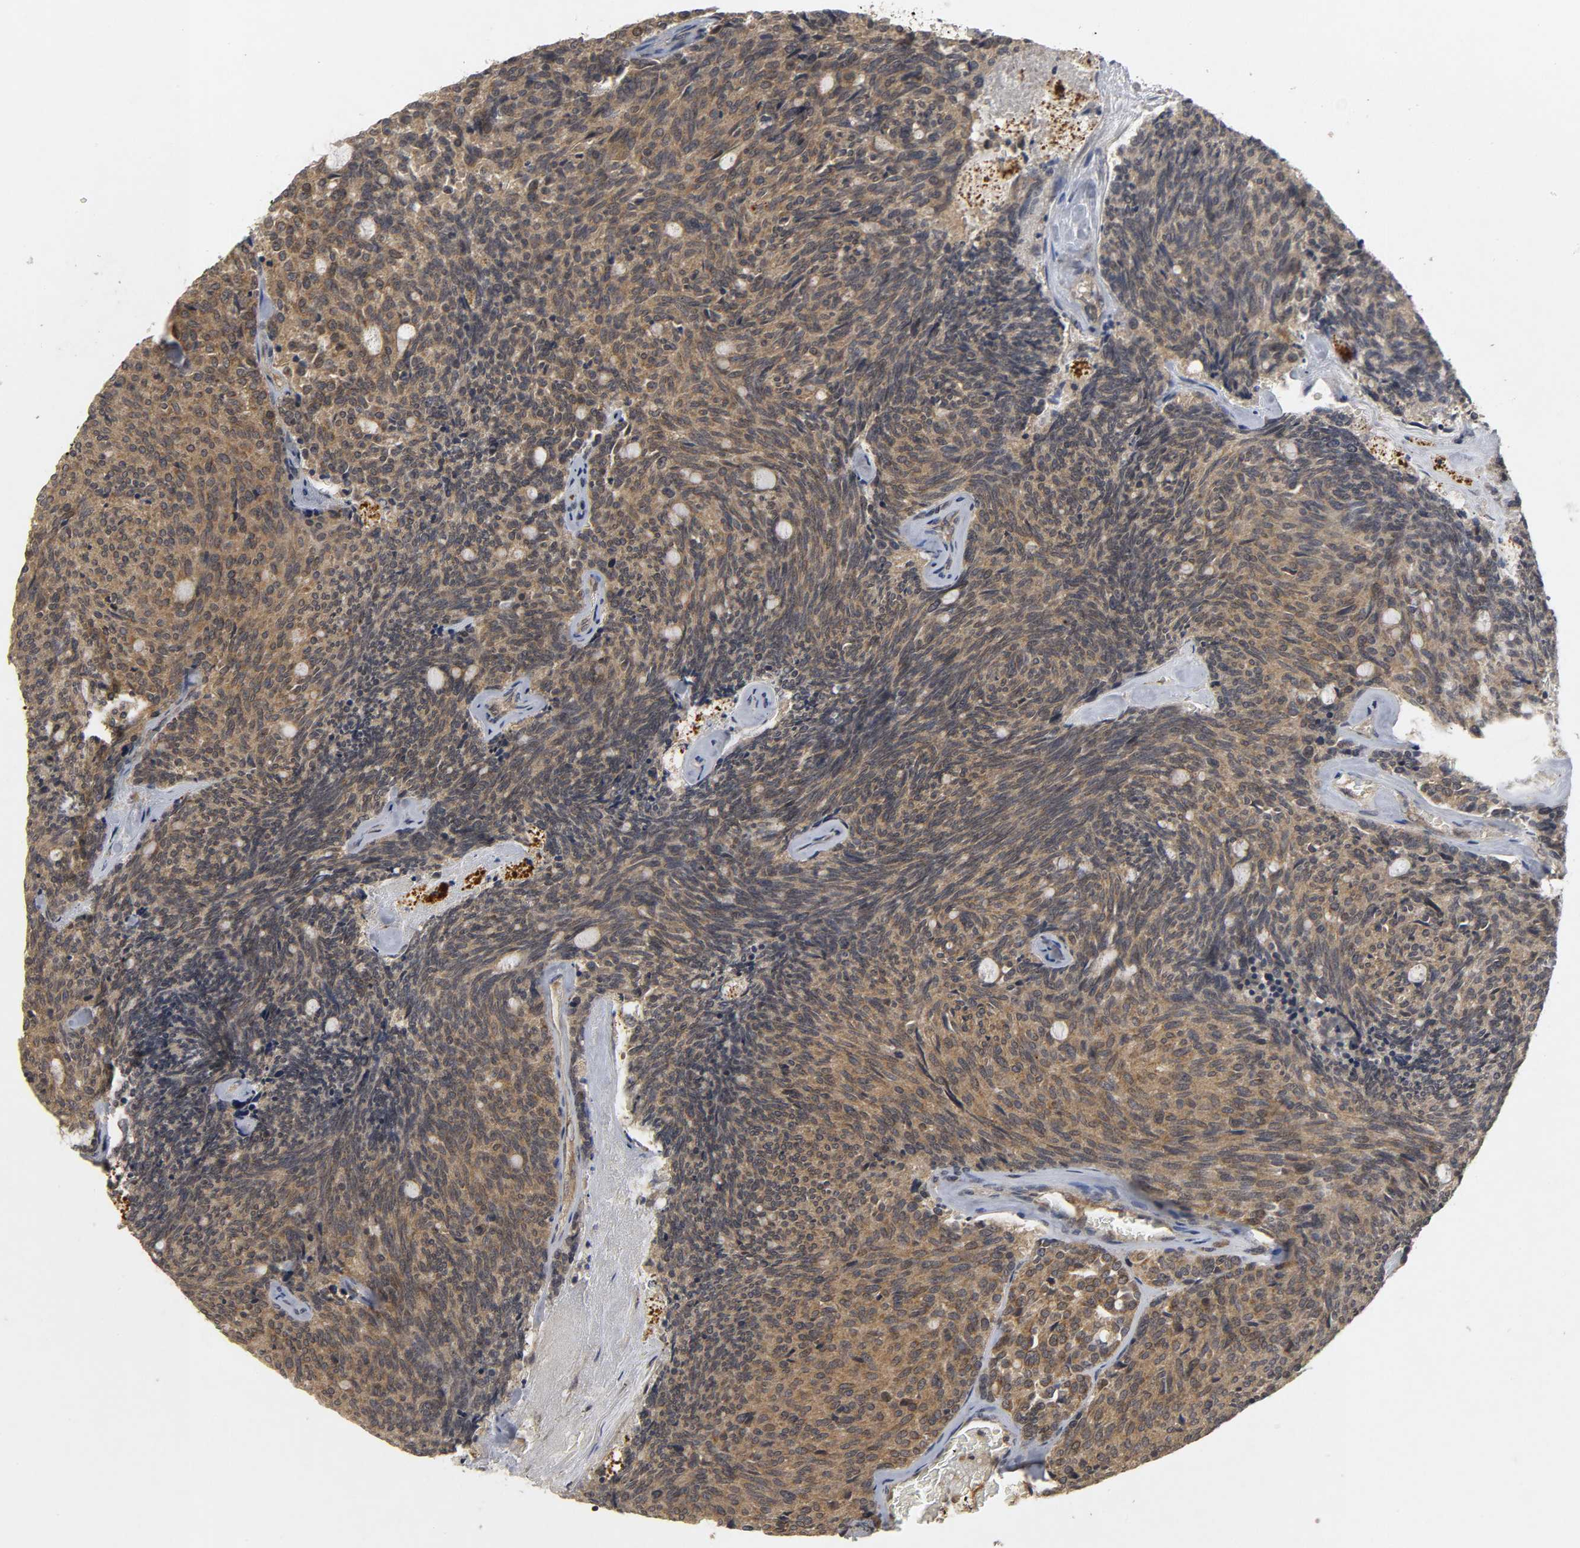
{"staining": {"intensity": "weak", "quantity": ">75%", "location": "cytoplasmic/membranous"}, "tissue": "carcinoid", "cell_type": "Tumor cells", "image_type": "cancer", "snomed": [{"axis": "morphology", "description": "Carcinoid, malignant, NOS"}, {"axis": "topography", "description": "Pancreas"}], "caption": "This photomicrograph reveals malignant carcinoid stained with IHC to label a protein in brown. The cytoplasmic/membranous of tumor cells show weak positivity for the protein. Nuclei are counter-stained blue.", "gene": "TRAF6", "patient": {"sex": "female", "age": 54}}